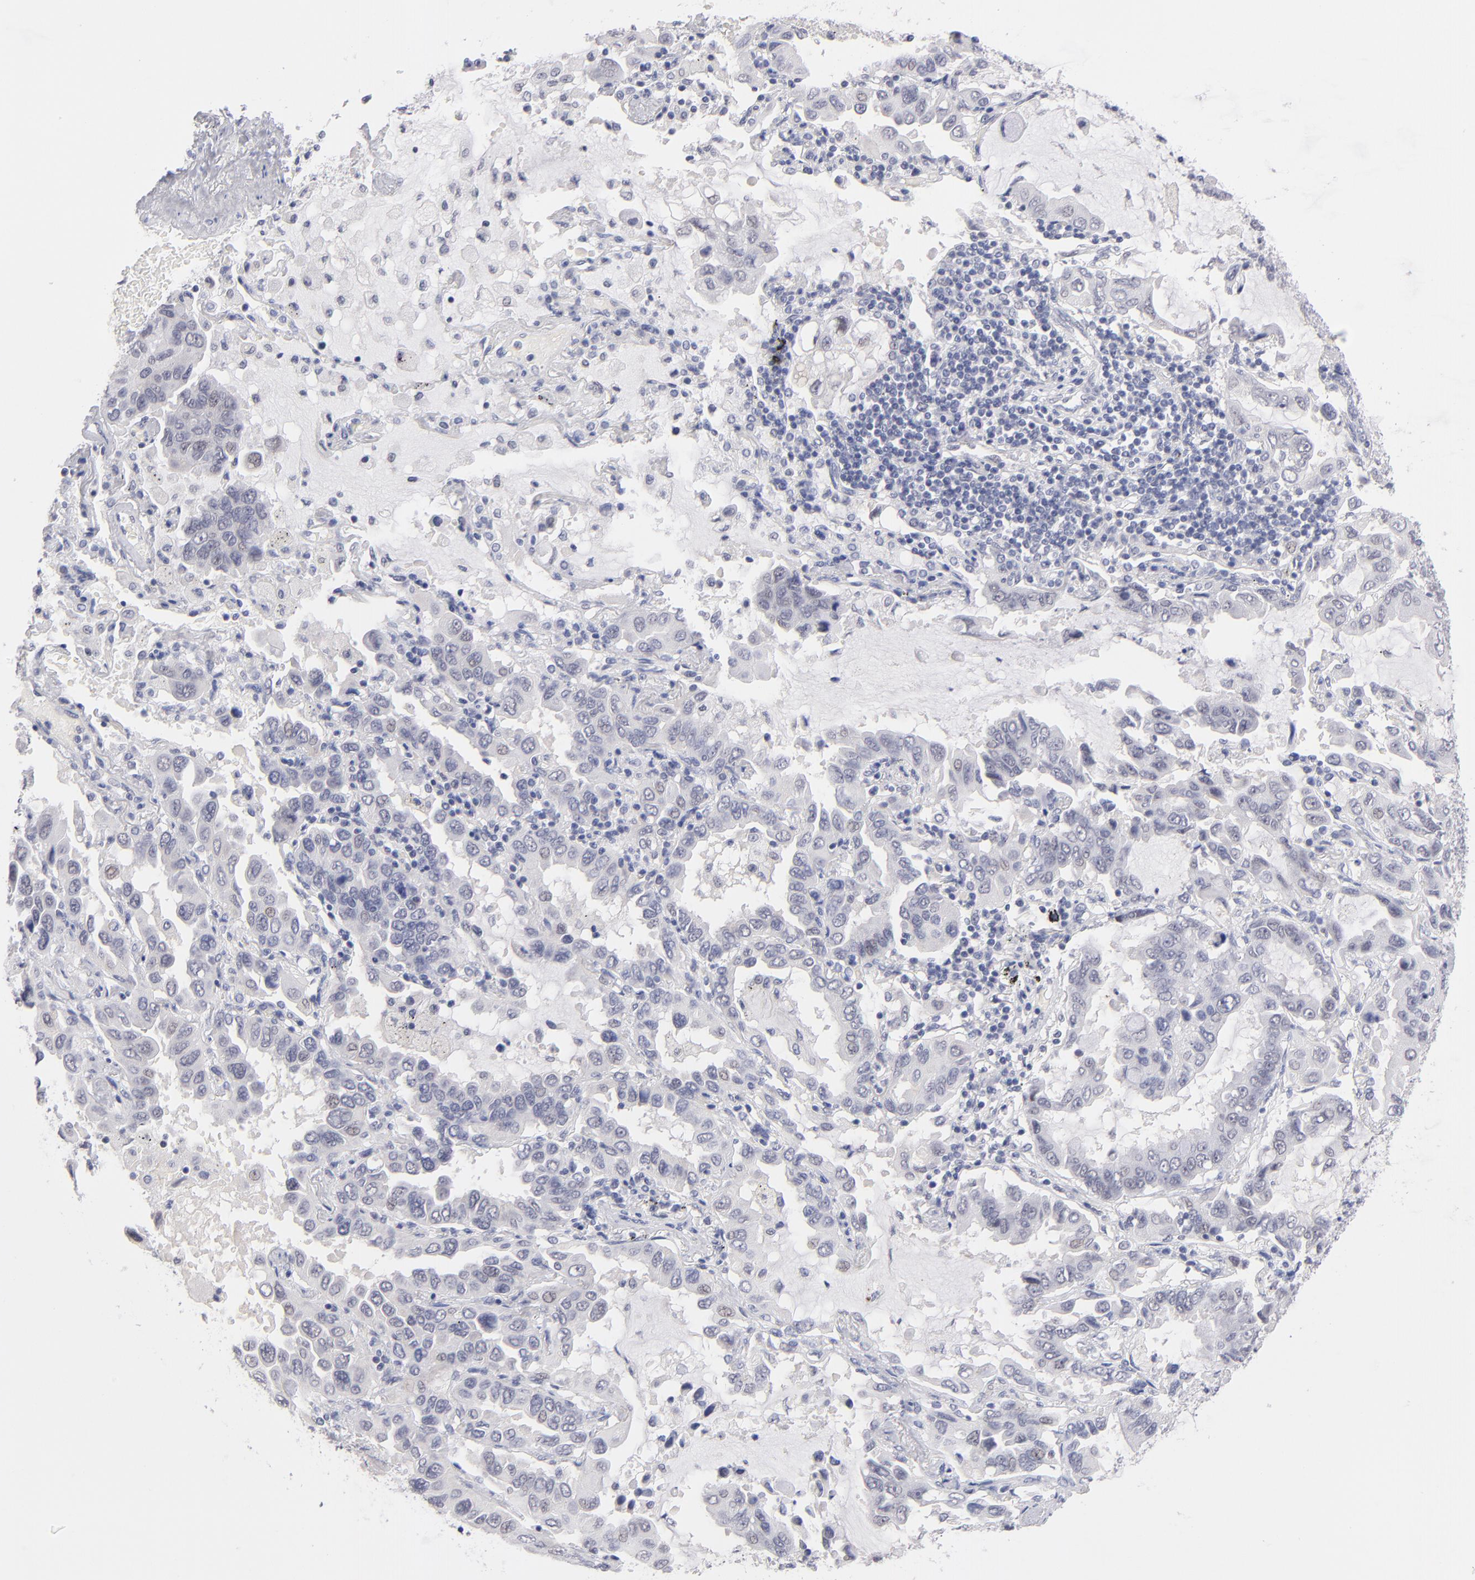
{"staining": {"intensity": "weak", "quantity": "<25%", "location": "nuclear"}, "tissue": "lung cancer", "cell_type": "Tumor cells", "image_type": "cancer", "snomed": [{"axis": "morphology", "description": "Adenocarcinoma, NOS"}, {"axis": "topography", "description": "Lung"}], "caption": "Immunohistochemistry photomicrograph of neoplastic tissue: human lung cancer stained with DAB exhibits no significant protein expression in tumor cells.", "gene": "TEX11", "patient": {"sex": "male", "age": 64}}